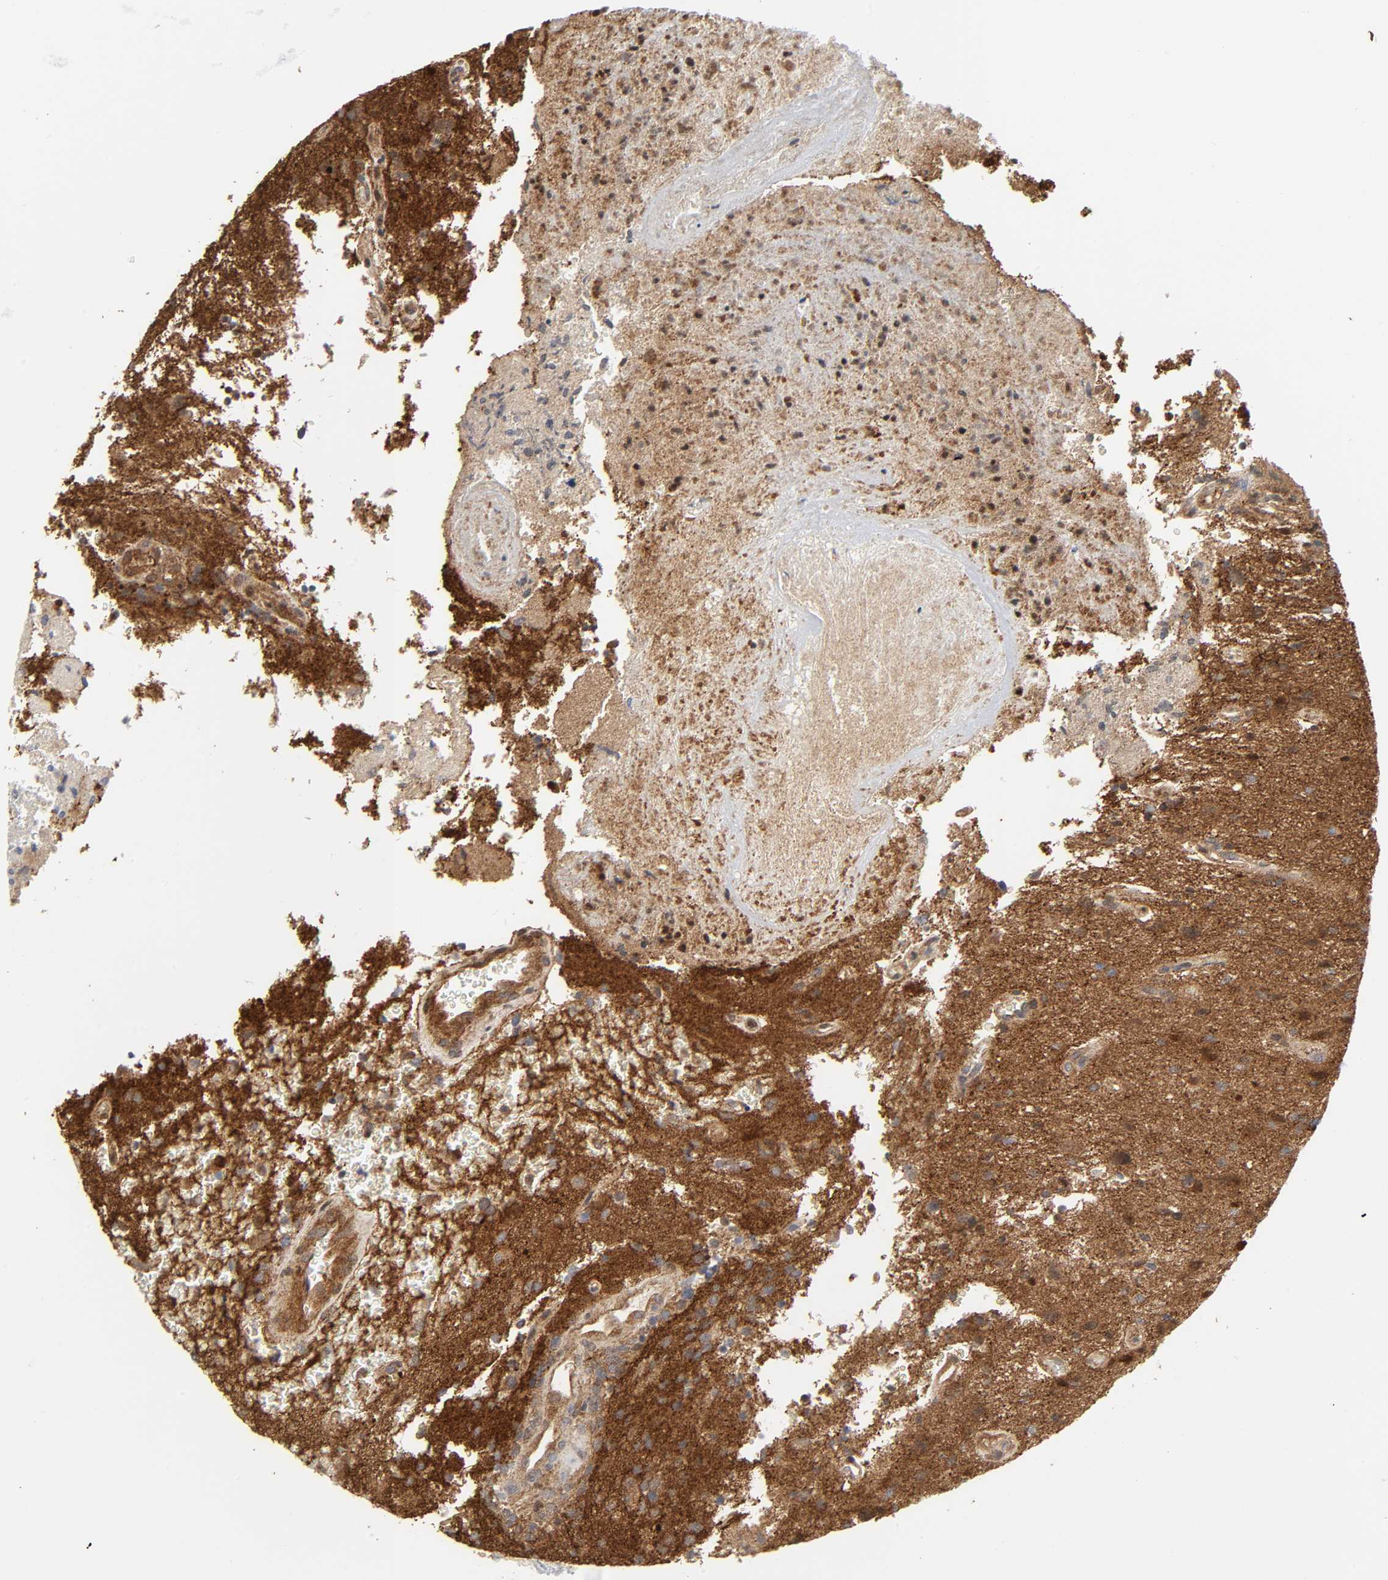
{"staining": {"intensity": "negative", "quantity": "none", "location": "none"}, "tissue": "glioma", "cell_type": "Tumor cells", "image_type": "cancer", "snomed": [{"axis": "morphology", "description": "Normal tissue, NOS"}, {"axis": "morphology", "description": "Glioma, malignant, High grade"}, {"axis": "topography", "description": "Cerebral cortex"}], "caption": "Malignant high-grade glioma stained for a protein using immunohistochemistry (IHC) shows no positivity tumor cells.", "gene": "MAPK1", "patient": {"sex": "male", "age": 75}}